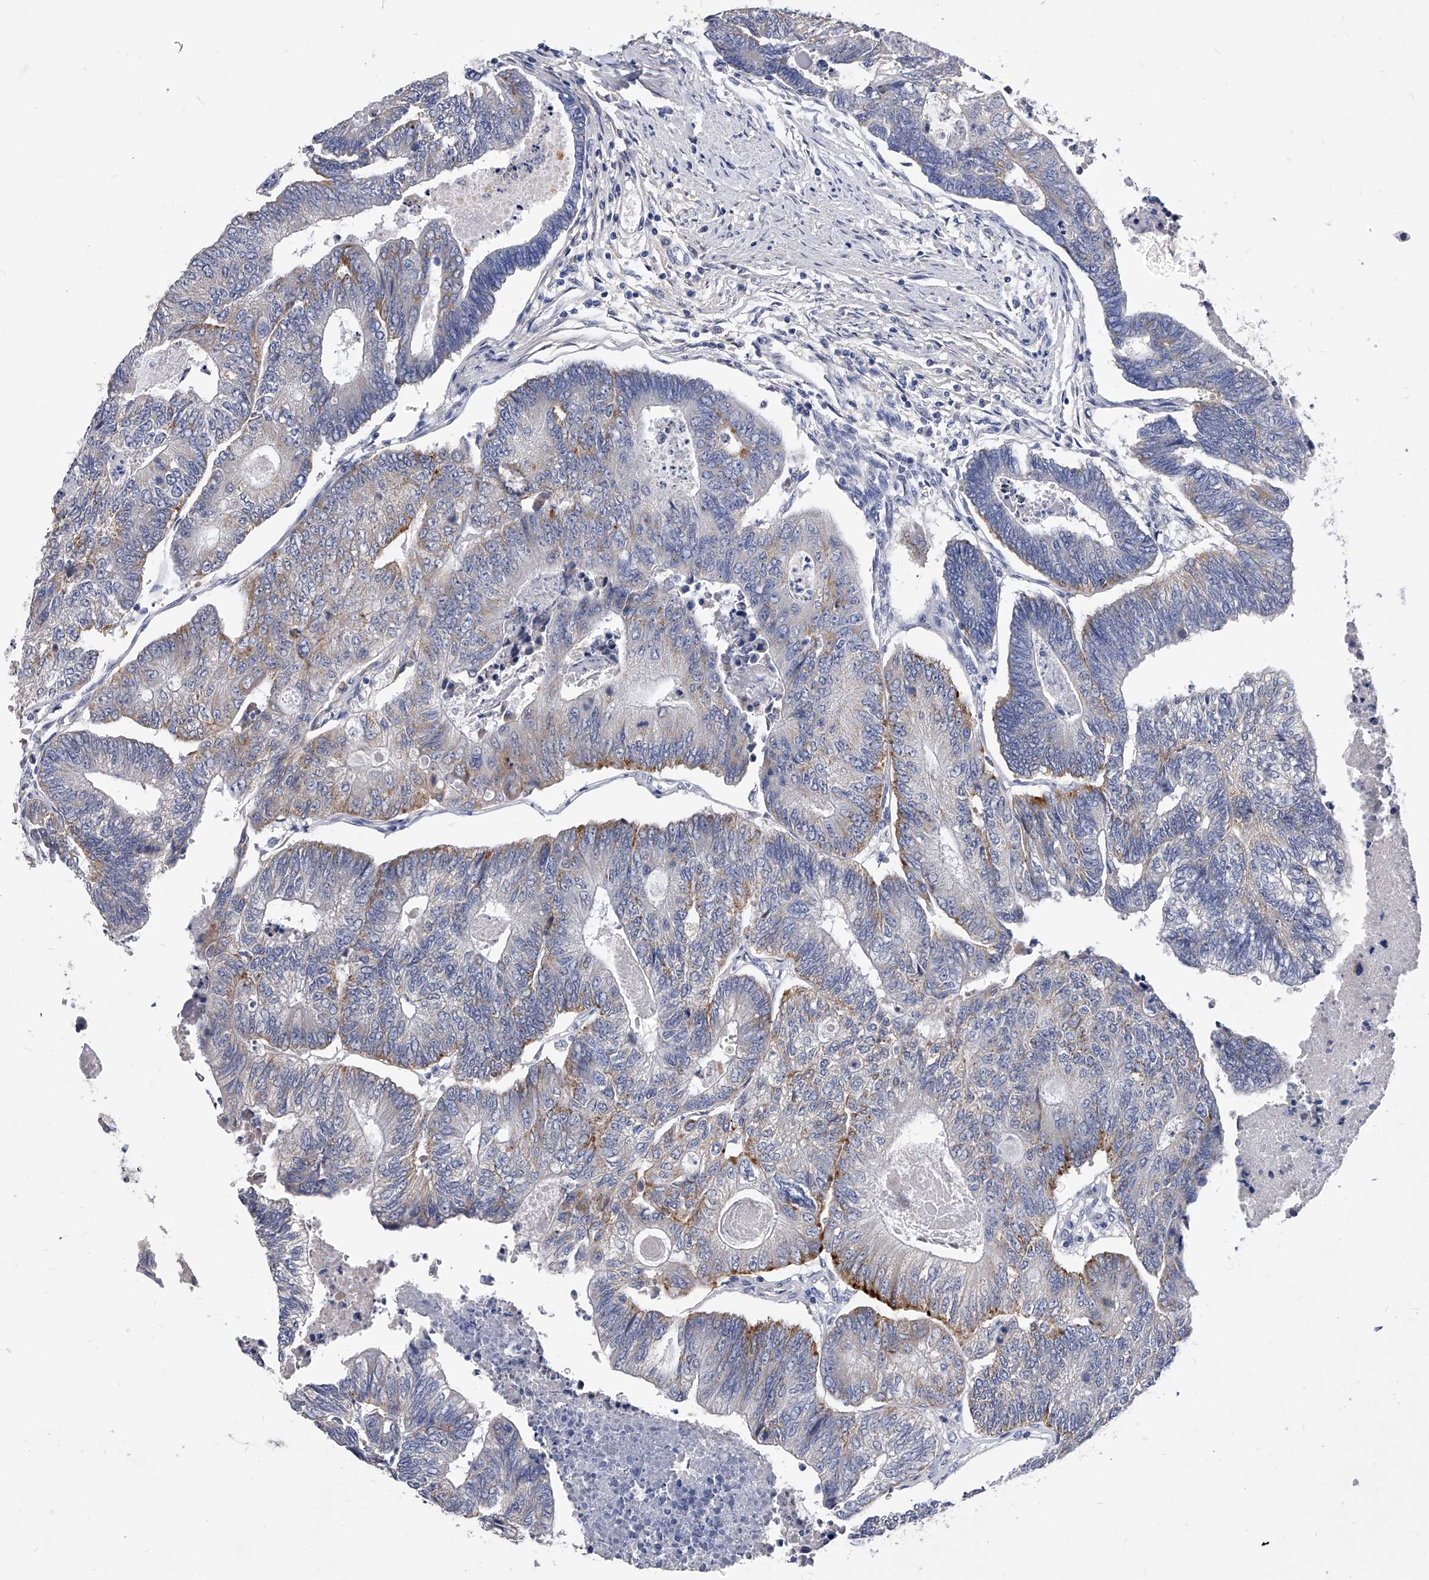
{"staining": {"intensity": "moderate", "quantity": "<25%", "location": "cytoplasmic/membranous"}, "tissue": "colorectal cancer", "cell_type": "Tumor cells", "image_type": "cancer", "snomed": [{"axis": "morphology", "description": "Adenocarcinoma, NOS"}, {"axis": "topography", "description": "Colon"}], "caption": "Protein expression analysis of human colorectal cancer reveals moderate cytoplasmic/membranous staining in about <25% of tumor cells.", "gene": "ZNF529", "patient": {"sex": "female", "age": 67}}